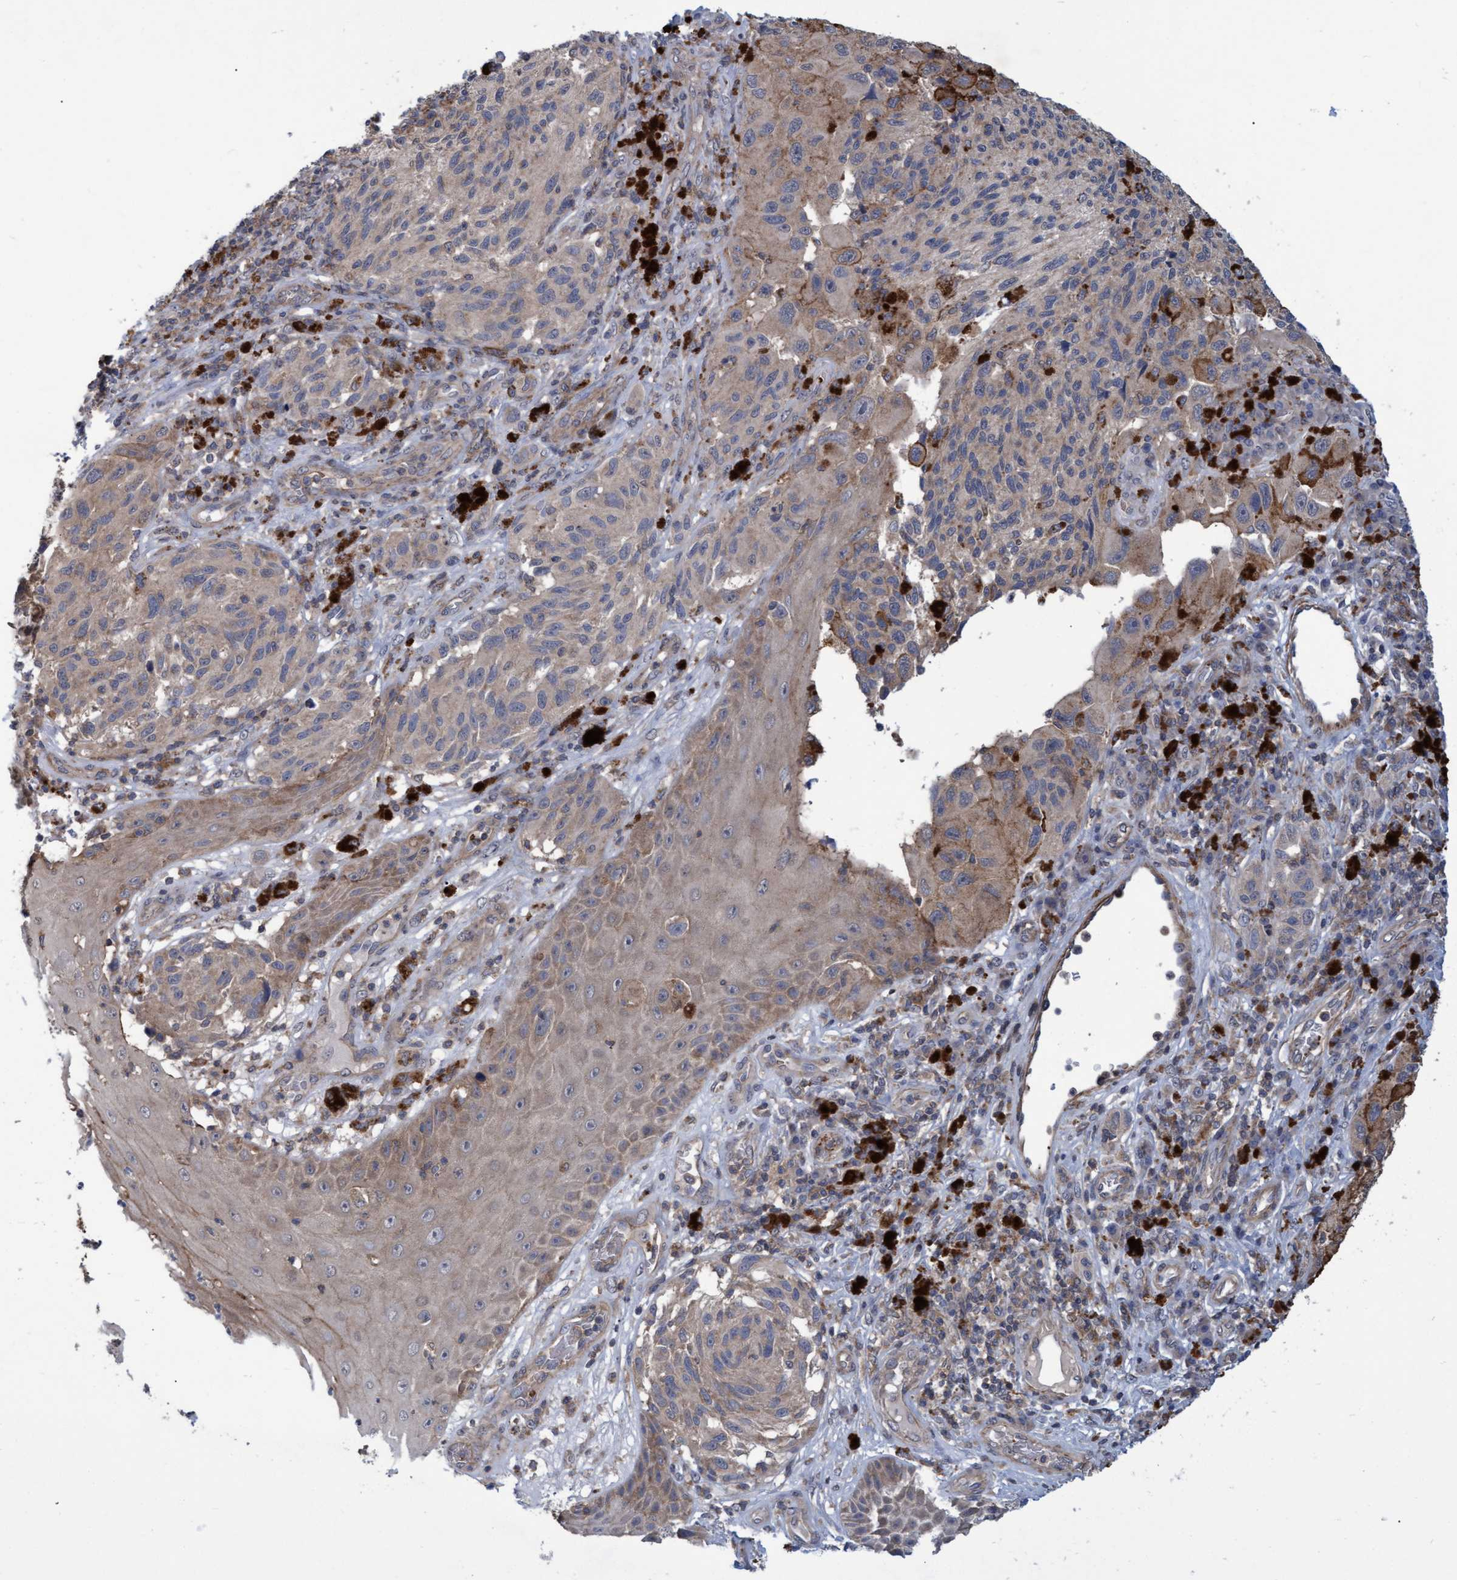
{"staining": {"intensity": "negative", "quantity": "none", "location": "none"}, "tissue": "melanoma", "cell_type": "Tumor cells", "image_type": "cancer", "snomed": [{"axis": "morphology", "description": "Malignant melanoma, NOS"}, {"axis": "topography", "description": "Skin"}], "caption": "This is an IHC photomicrograph of human malignant melanoma. There is no positivity in tumor cells.", "gene": "NAA15", "patient": {"sex": "female", "age": 73}}